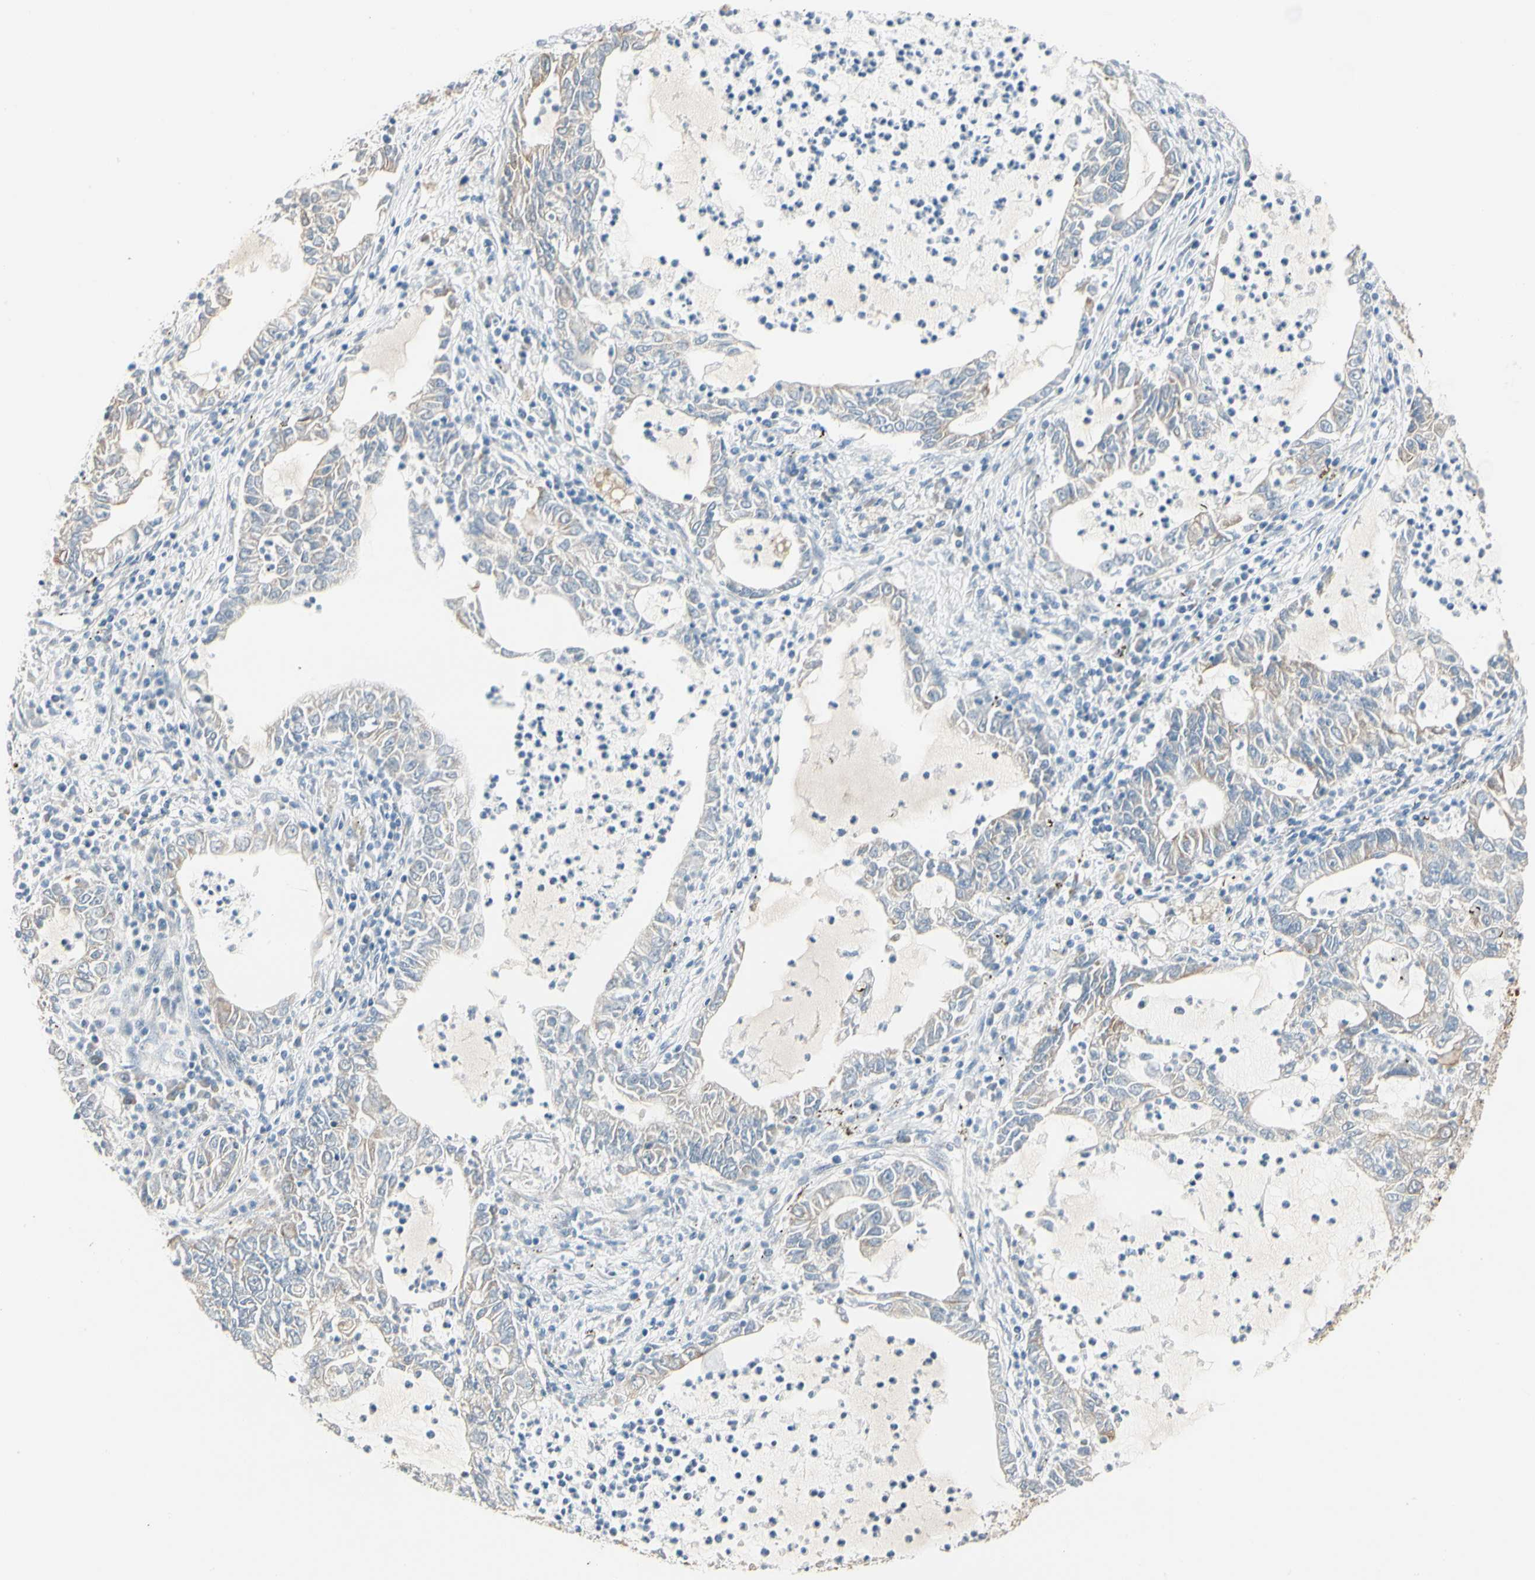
{"staining": {"intensity": "weak", "quantity": "<25%", "location": "cytoplasmic/membranous"}, "tissue": "lung cancer", "cell_type": "Tumor cells", "image_type": "cancer", "snomed": [{"axis": "morphology", "description": "Adenocarcinoma, NOS"}, {"axis": "topography", "description": "Lung"}], "caption": "DAB immunohistochemical staining of lung adenocarcinoma exhibits no significant staining in tumor cells.", "gene": "DUSP12", "patient": {"sex": "female", "age": 51}}